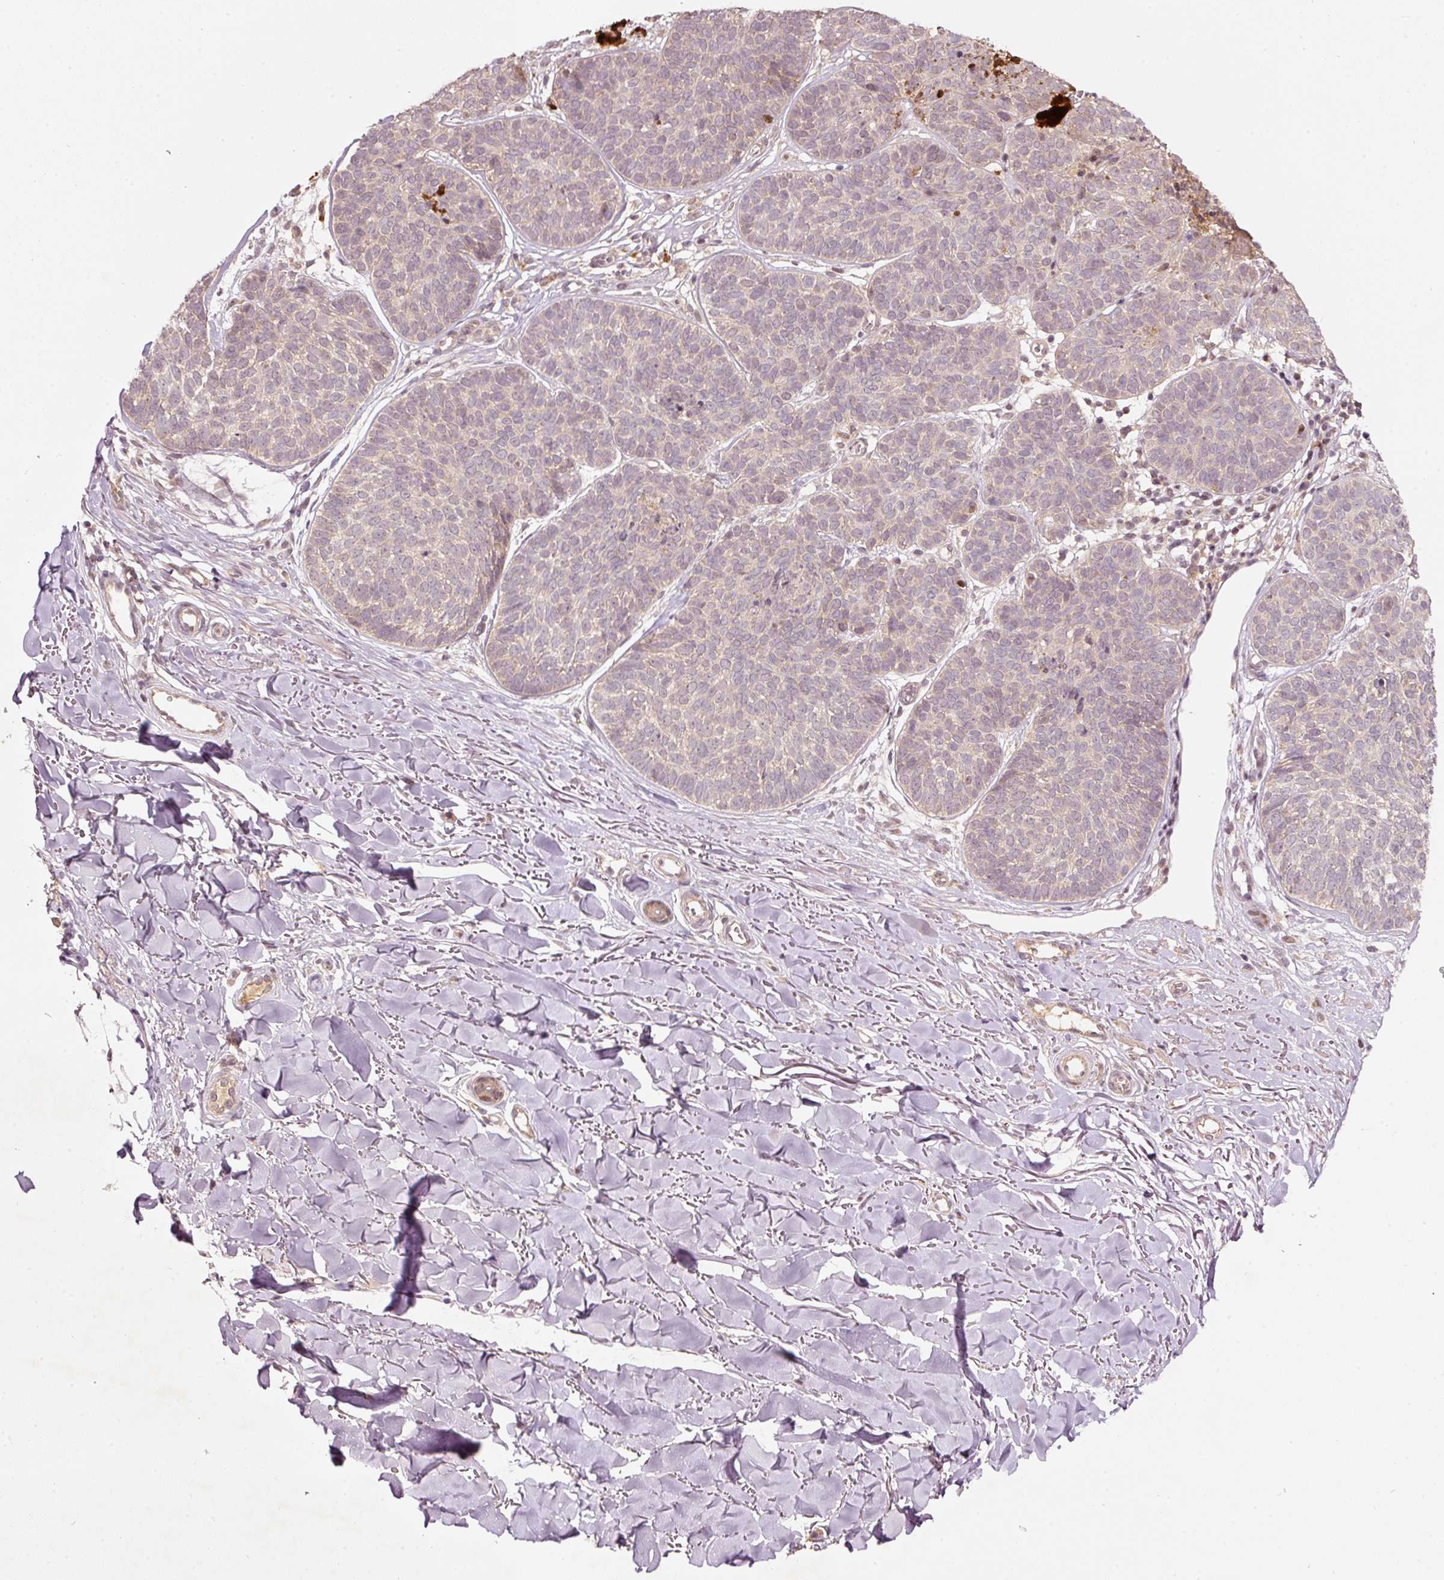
{"staining": {"intensity": "moderate", "quantity": "<25%", "location": "nuclear"}, "tissue": "skin cancer", "cell_type": "Tumor cells", "image_type": "cancer", "snomed": [{"axis": "morphology", "description": "Basal cell carcinoma"}, {"axis": "topography", "description": "Skin"}, {"axis": "topography", "description": "Skin of neck"}, {"axis": "topography", "description": "Skin of shoulder"}, {"axis": "topography", "description": "Skin of back"}], "caption": "Human basal cell carcinoma (skin) stained with a brown dye demonstrates moderate nuclear positive staining in about <25% of tumor cells.", "gene": "PCDHB1", "patient": {"sex": "male", "age": 80}}